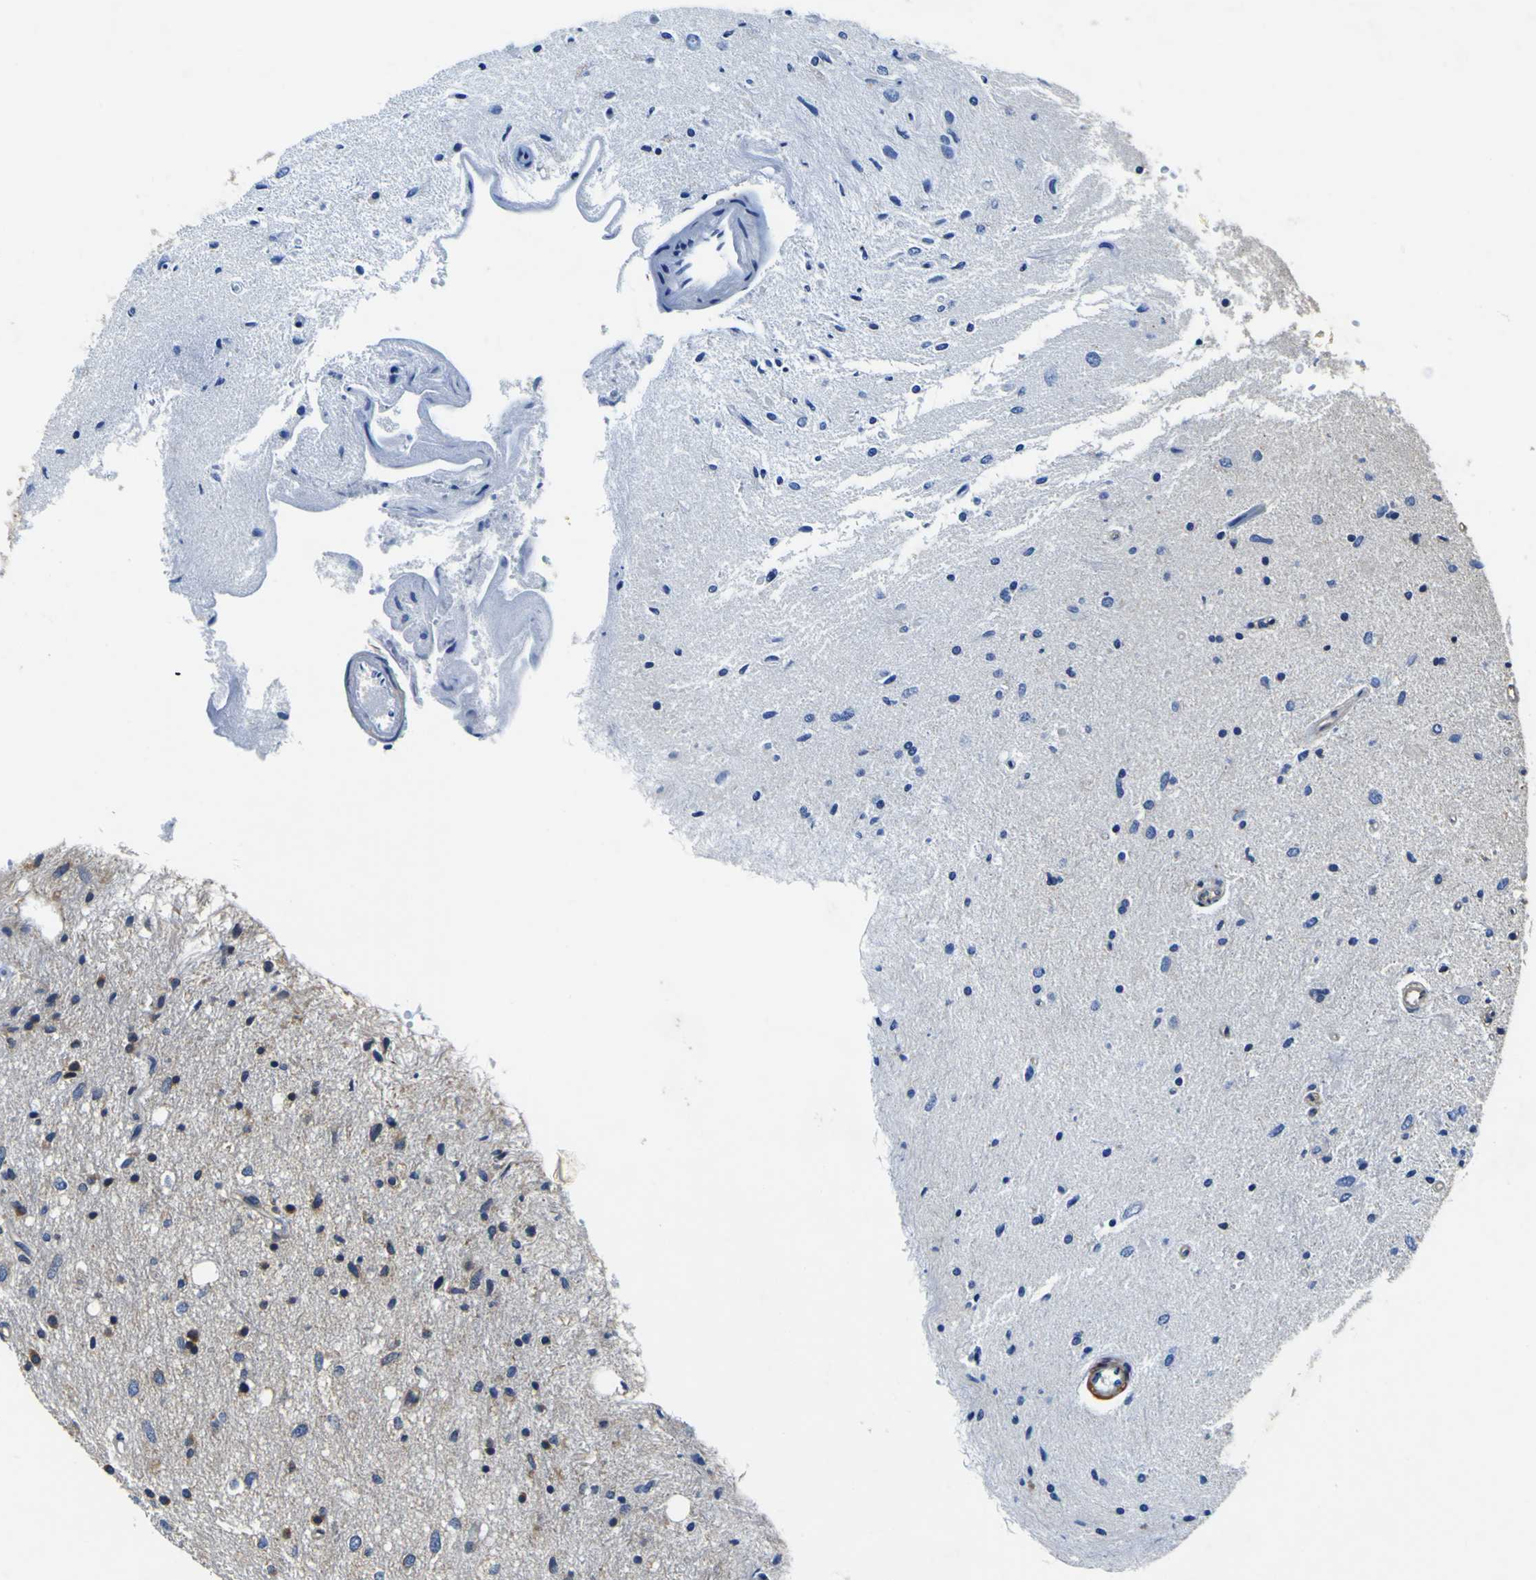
{"staining": {"intensity": "moderate", "quantity": "25%-75%", "location": "cytoplasmic/membranous"}, "tissue": "glioma", "cell_type": "Tumor cells", "image_type": "cancer", "snomed": [{"axis": "morphology", "description": "Glioma, malignant, Low grade"}, {"axis": "topography", "description": "Brain"}], "caption": "A brown stain shows moderate cytoplasmic/membranous positivity of a protein in glioma tumor cells.", "gene": "CNR2", "patient": {"sex": "male", "age": 77}}